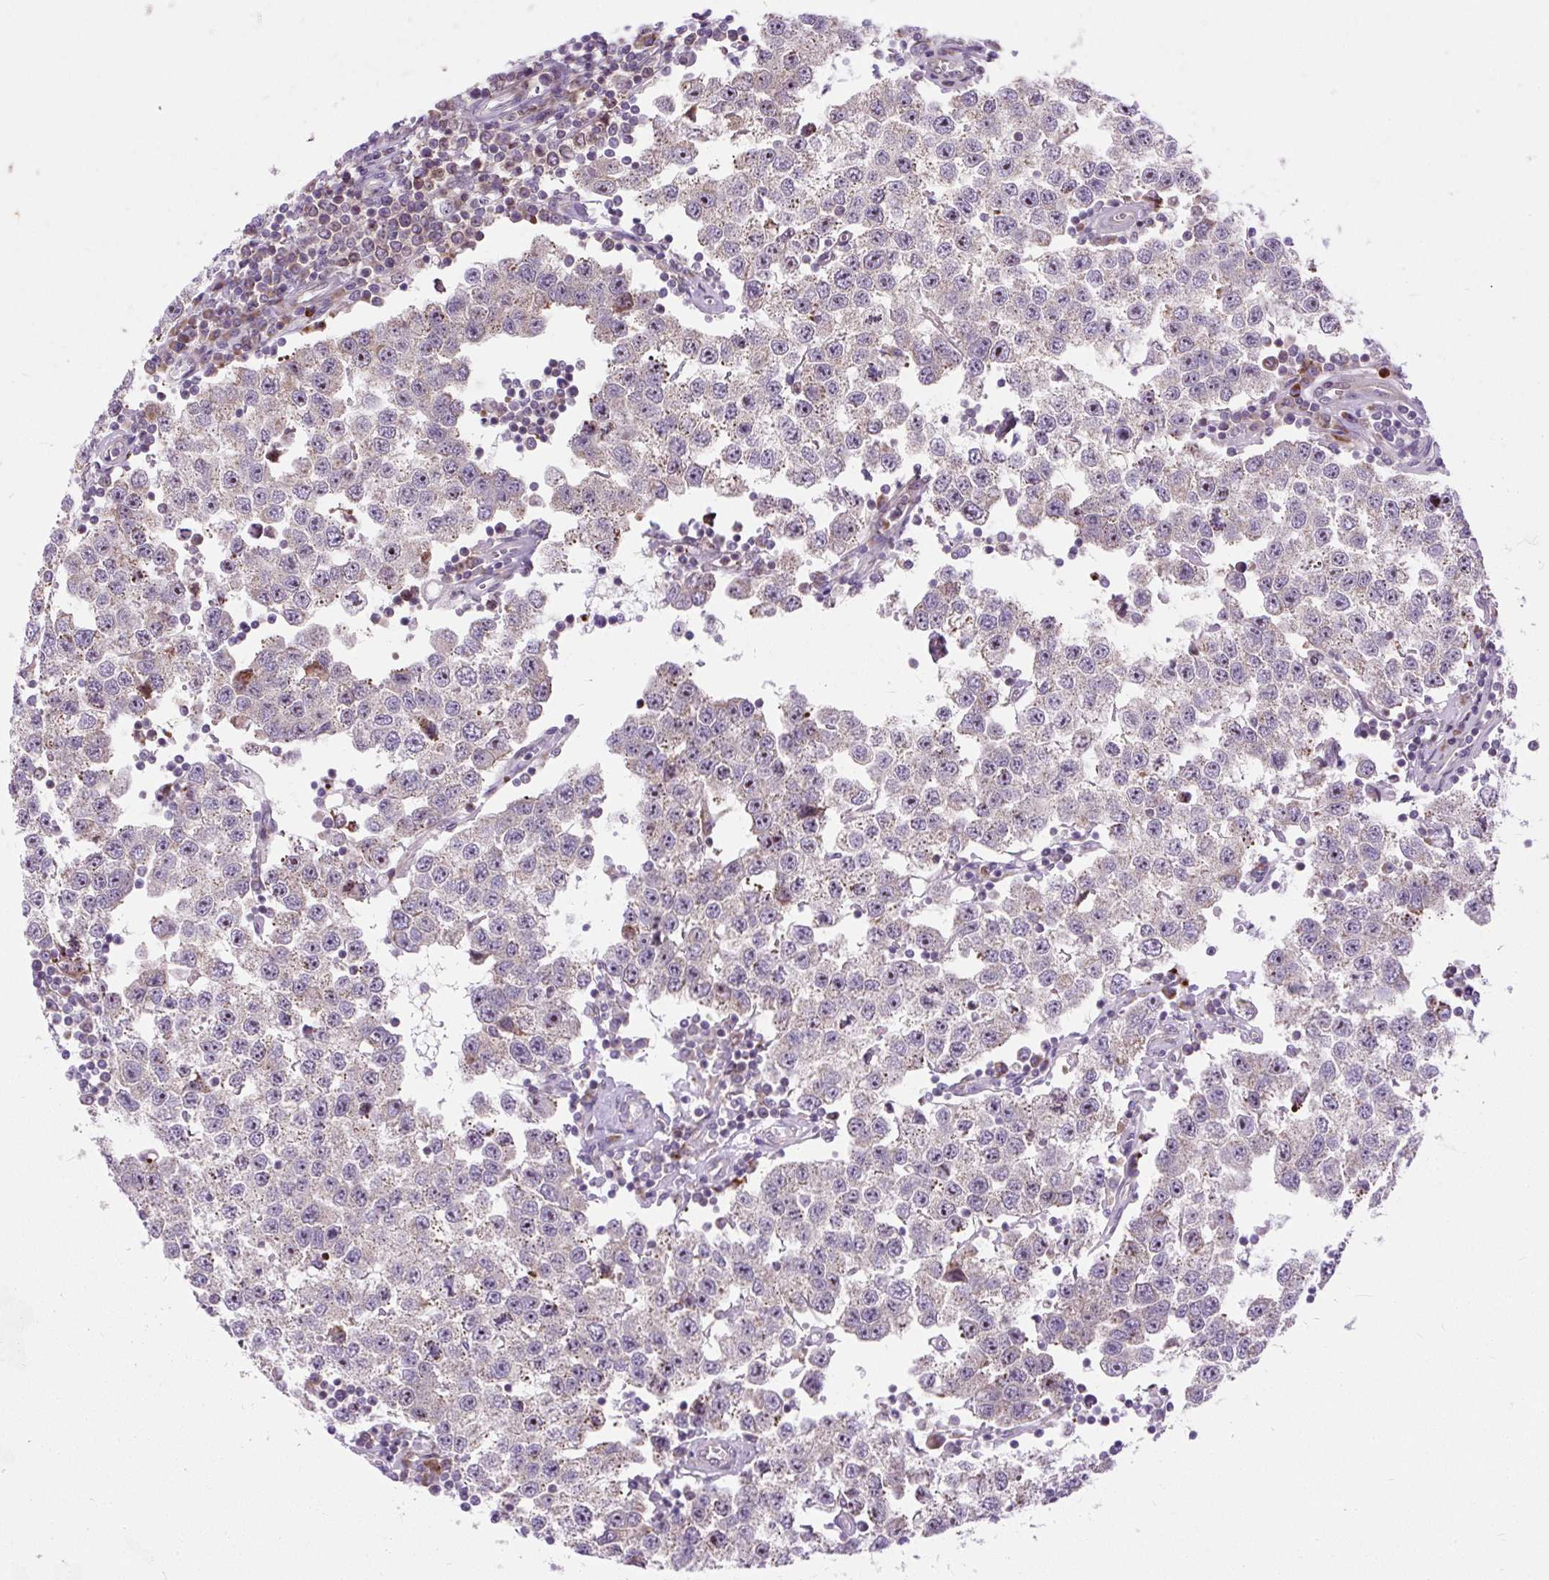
{"staining": {"intensity": "negative", "quantity": "none", "location": "none"}, "tissue": "testis cancer", "cell_type": "Tumor cells", "image_type": "cancer", "snomed": [{"axis": "morphology", "description": "Seminoma, NOS"}, {"axis": "topography", "description": "Testis"}], "caption": "Testis cancer stained for a protein using immunohistochemistry displays no positivity tumor cells.", "gene": "CISD3", "patient": {"sex": "male", "age": 34}}